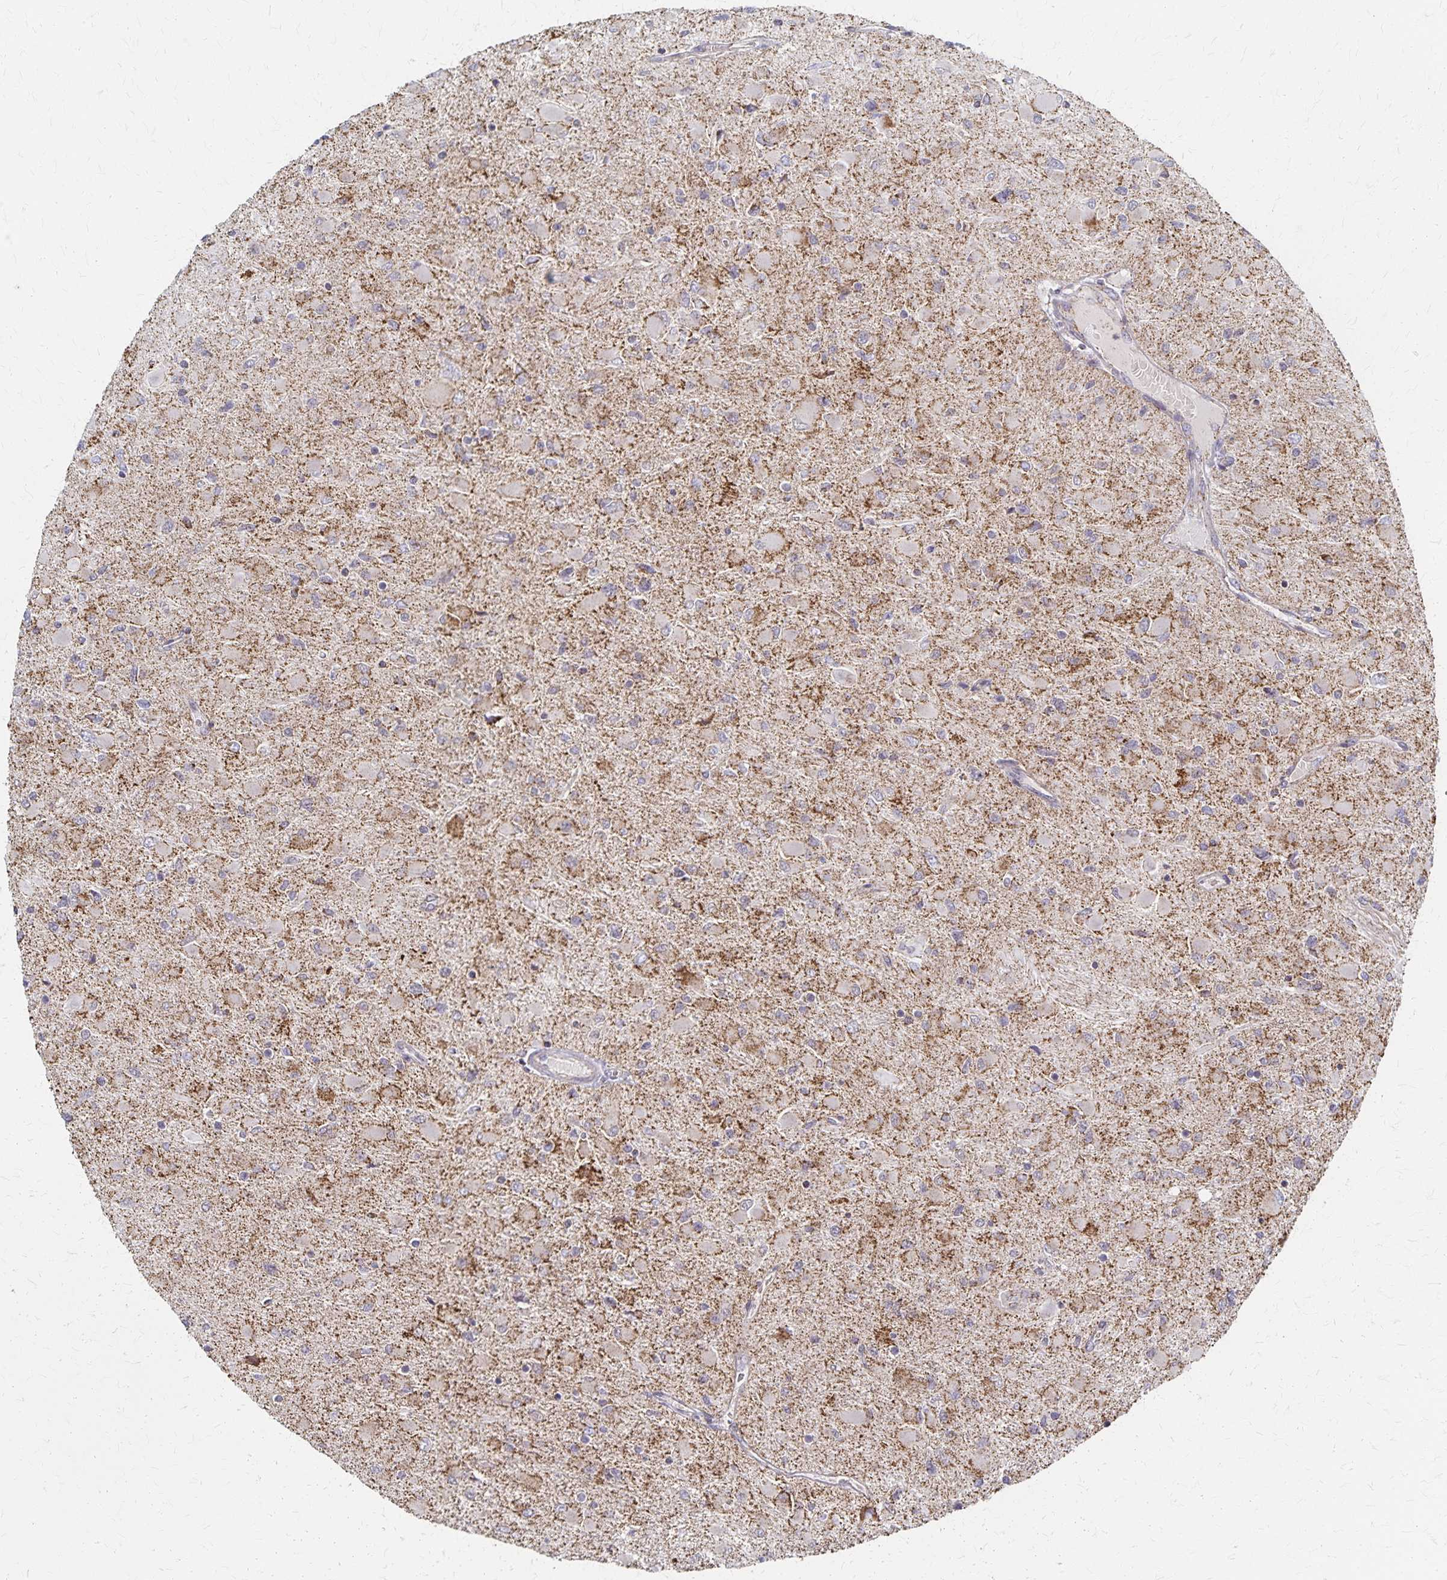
{"staining": {"intensity": "moderate", "quantity": ">75%", "location": "cytoplasmic/membranous"}, "tissue": "glioma", "cell_type": "Tumor cells", "image_type": "cancer", "snomed": [{"axis": "morphology", "description": "Glioma, malignant, High grade"}, {"axis": "topography", "description": "Cerebral cortex"}], "caption": "Moderate cytoplasmic/membranous protein expression is appreciated in approximately >75% of tumor cells in glioma.", "gene": "DYRK4", "patient": {"sex": "female", "age": 36}}